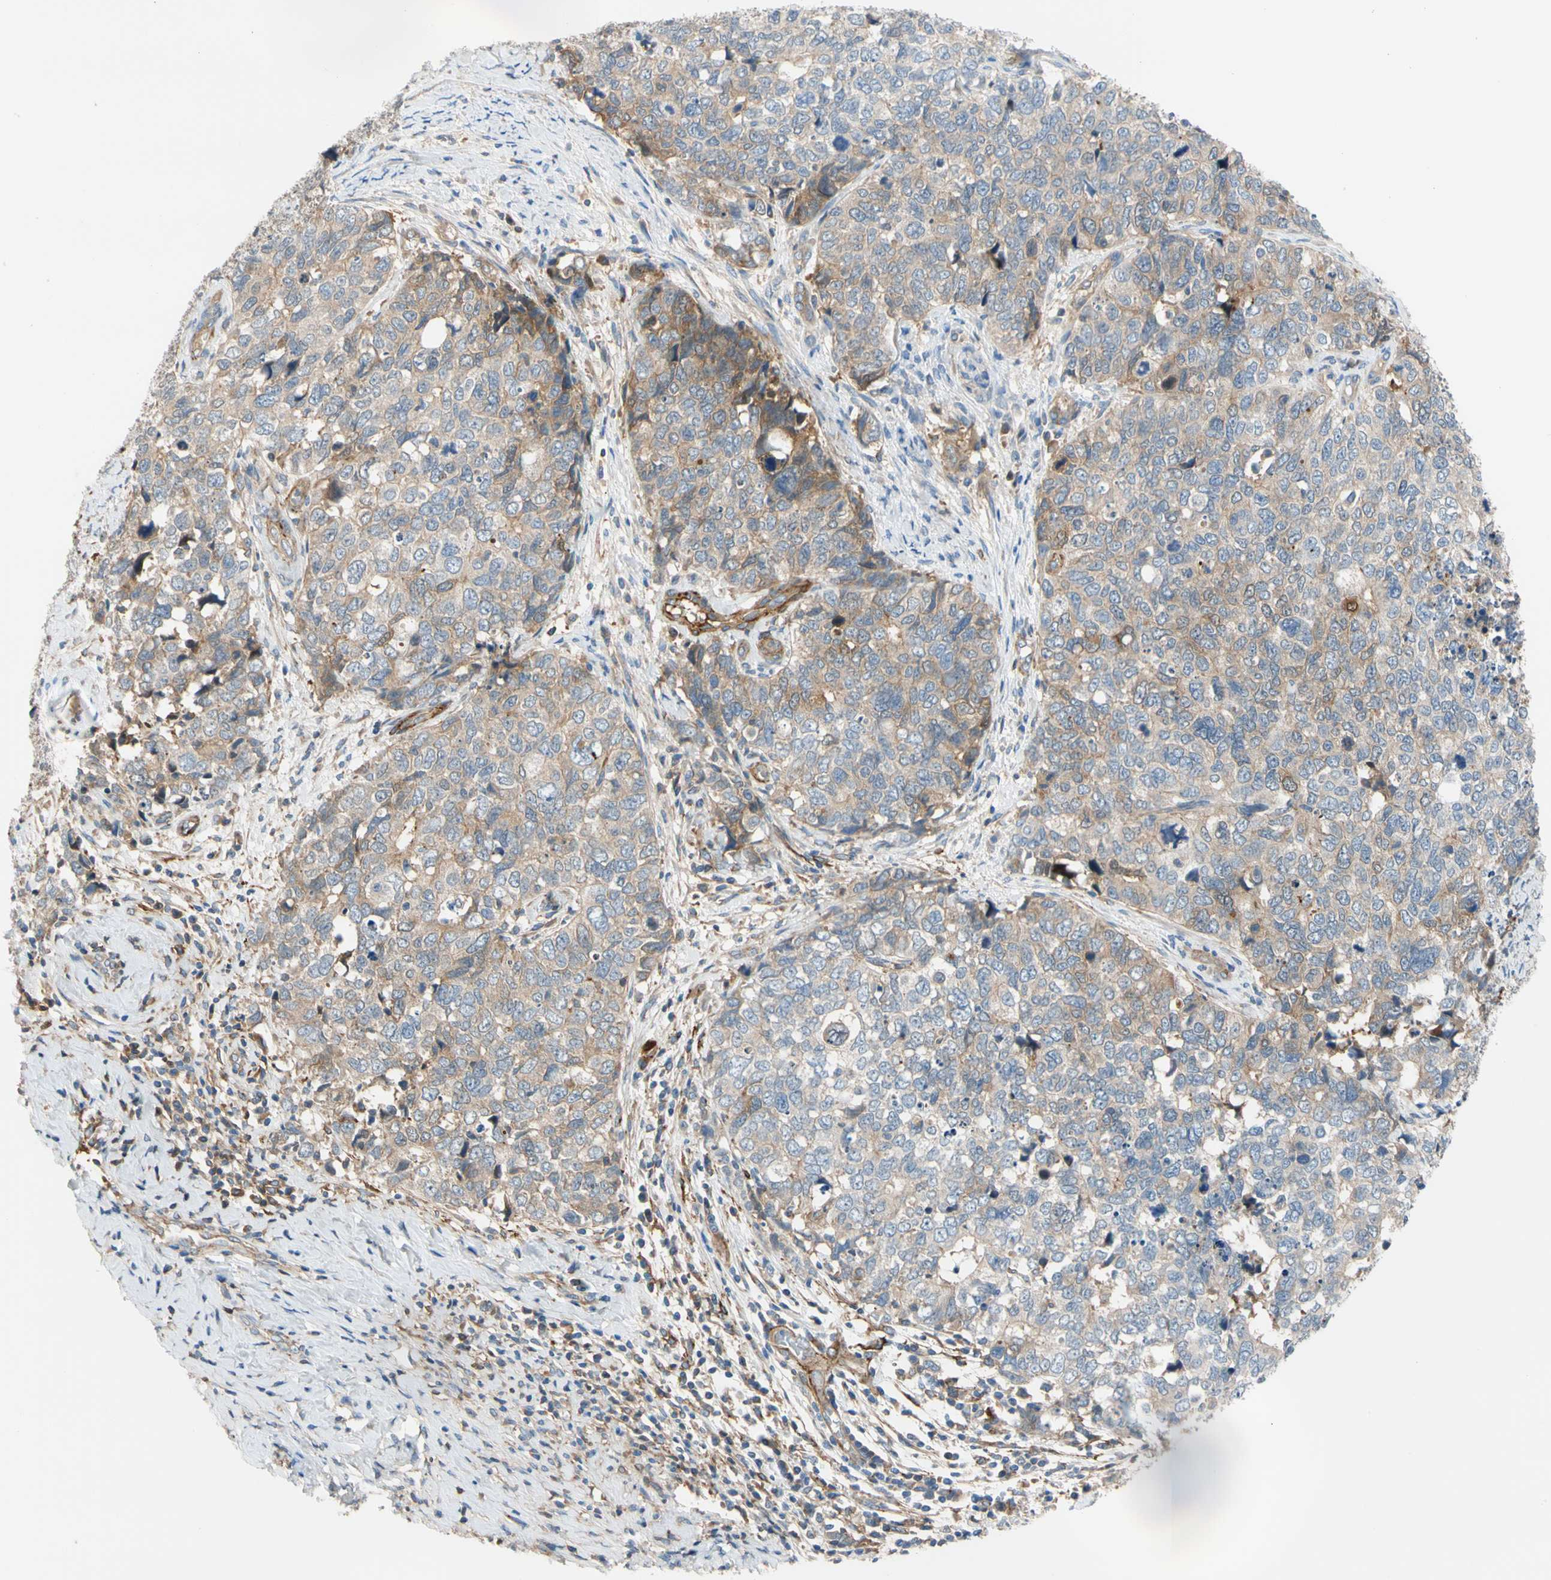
{"staining": {"intensity": "weak", "quantity": "<25%", "location": "cytoplasmic/membranous"}, "tissue": "cervical cancer", "cell_type": "Tumor cells", "image_type": "cancer", "snomed": [{"axis": "morphology", "description": "Squamous cell carcinoma, NOS"}, {"axis": "topography", "description": "Cervix"}], "caption": "Immunohistochemistry (IHC) micrograph of human cervical squamous cell carcinoma stained for a protein (brown), which reveals no positivity in tumor cells.", "gene": "ENTREP3", "patient": {"sex": "female", "age": 63}}